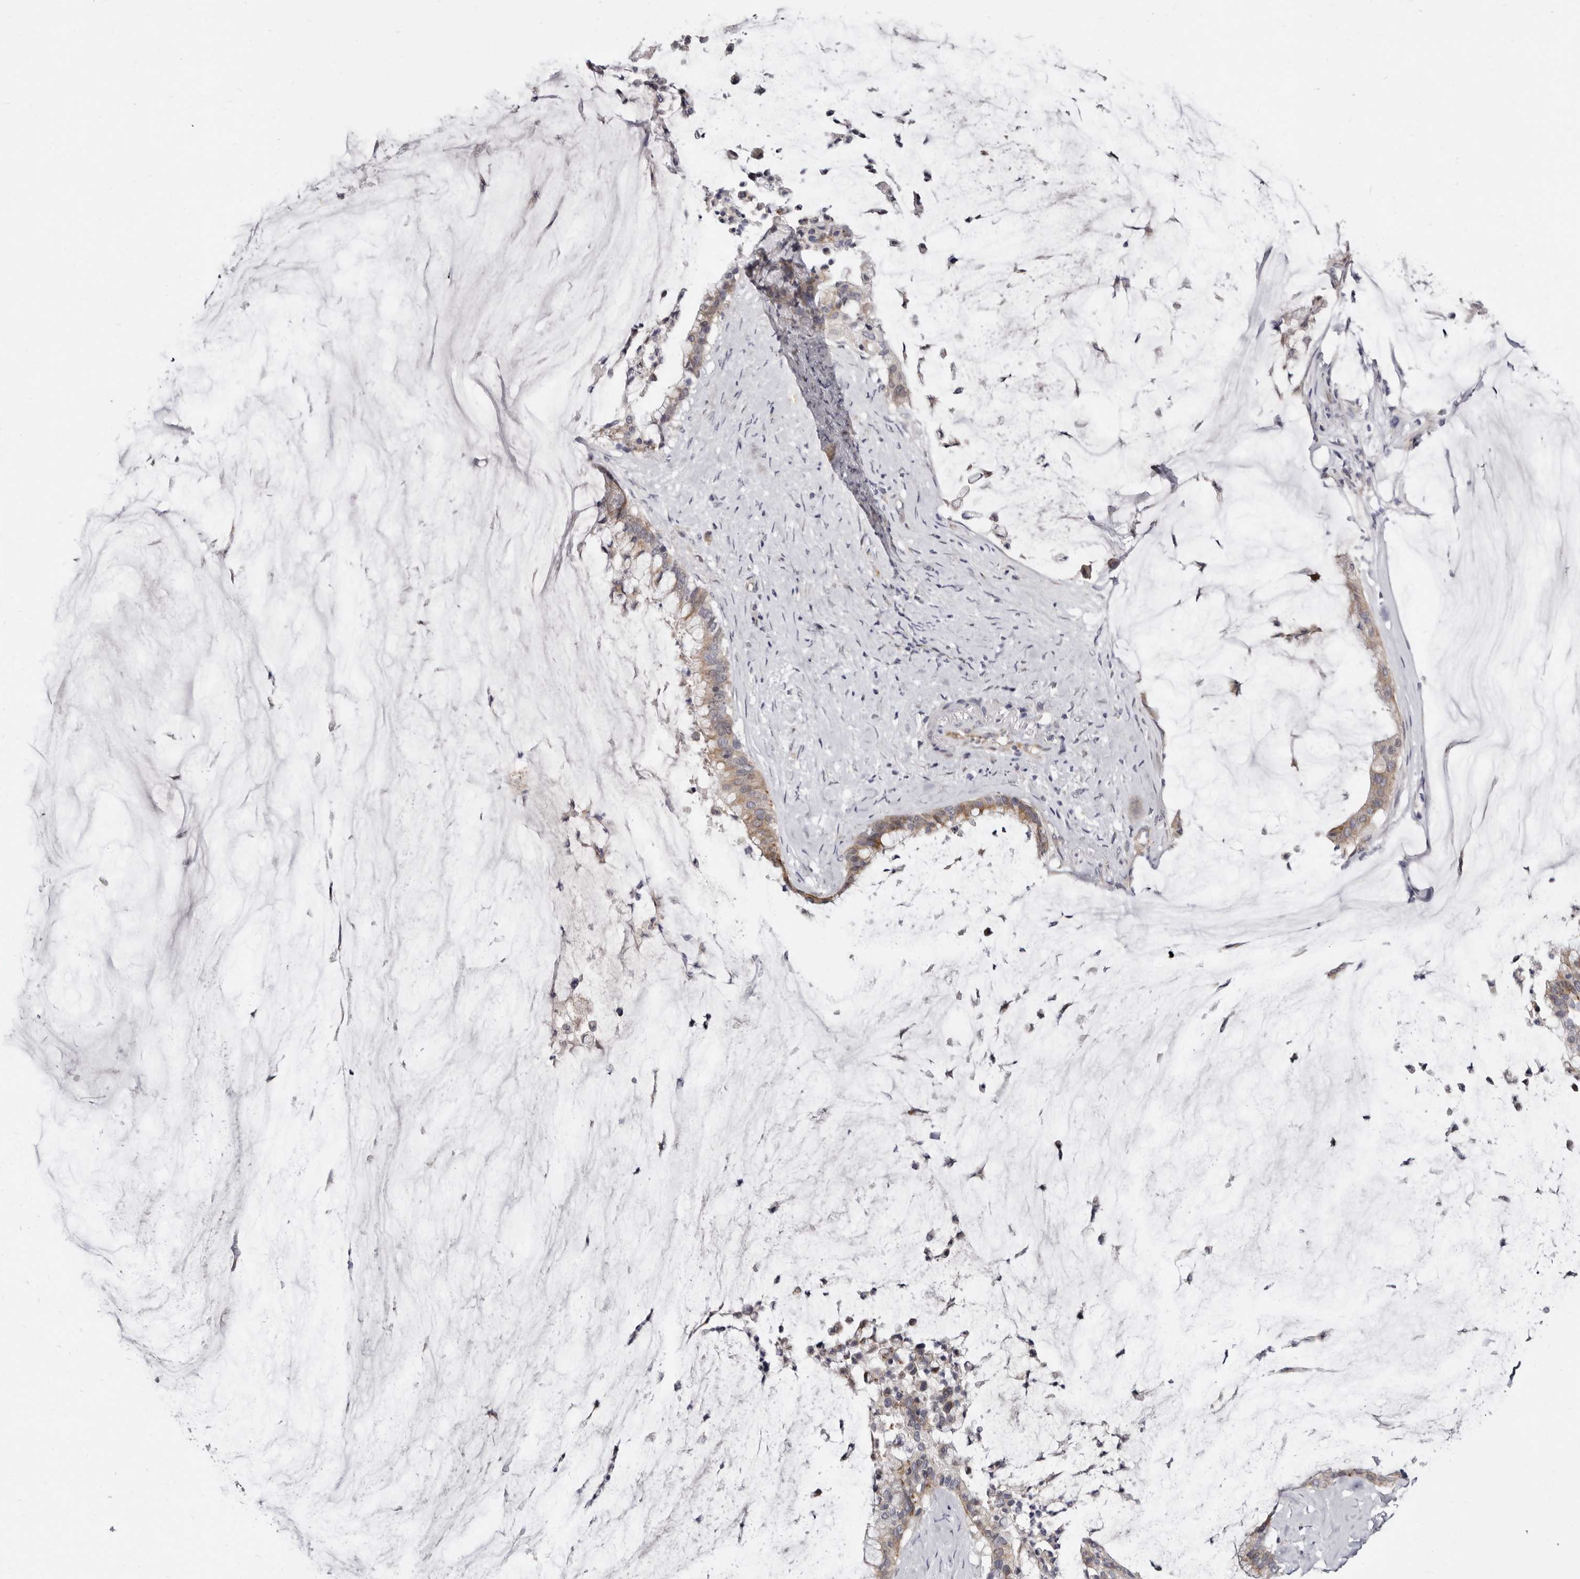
{"staining": {"intensity": "weak", "quantity": "25%-75%", "location": "cytoplasmic/membranous"}, "tissue": "pancreatic cancer", "cell_type": "Tumor cells", "image_type": "cancer", "snomed": [{"axis": "morphology", "description": "Adenocarcinoma, NOS"}, {"axis": "topography", "description": "Pancreas"}], "caption": "Immunohistochemical staining of pancreatic cancer shows low levels of weak cytoplasmic/membranous protein staining in approximately 25%-75% of tumor cells.", "gene": "KLHL4", "patient": {"sex": "male", "age": 41}}